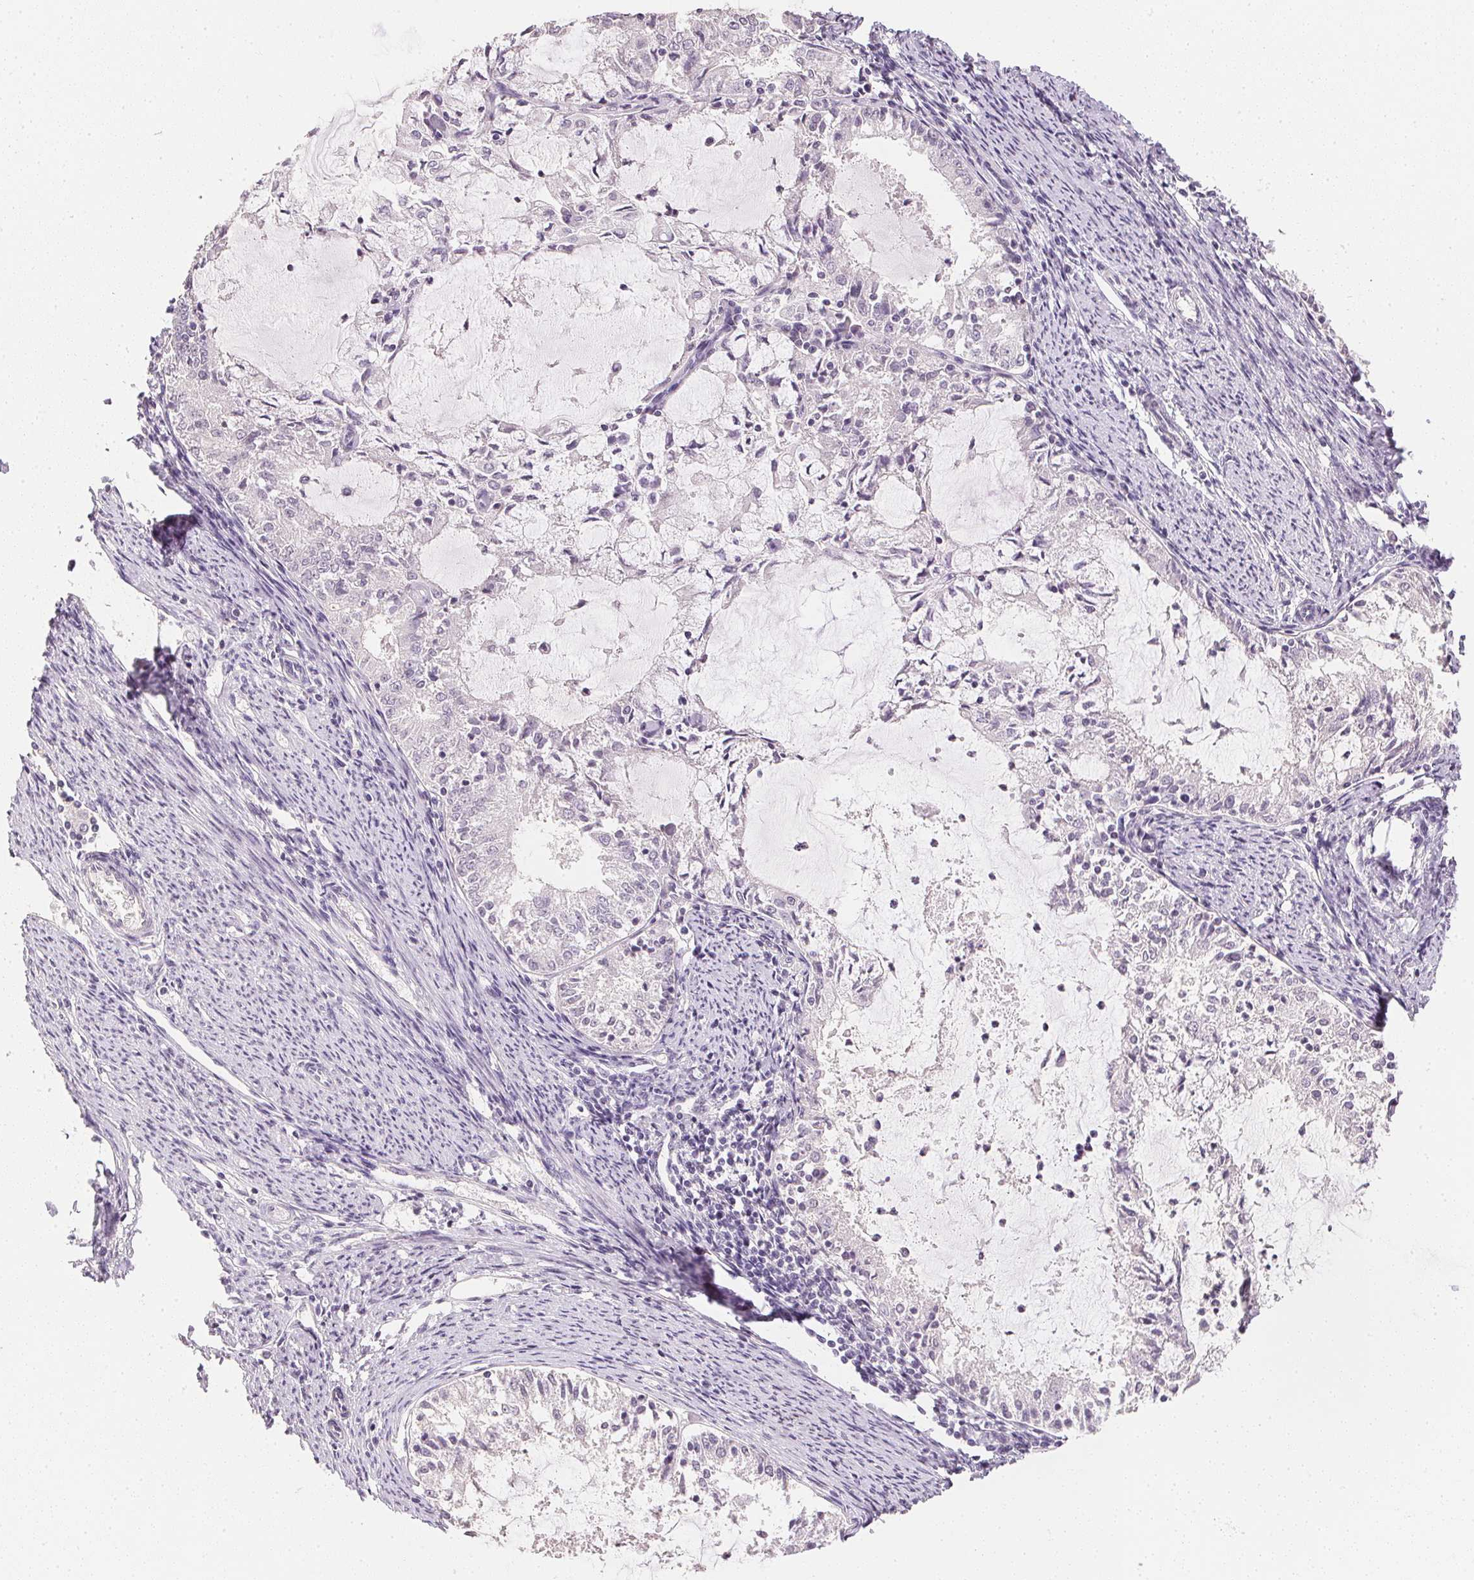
{"staining": {"intensity": "negative", "quantity": "none", "location": "none"}, "tissue": "endometrial cancer", "cell_type": "Tumor cells", "image_type": "cancer", "snomed": [{"axis": "morphology", "description": "Adenocarcinoma, NOS"}, {"axis": "topography", "description": "Endometrium"}], "caption": "DAB (3,3'-diaminobenzidine) immunohistochemical staining of human endometrial cancer demonstrates no significant staining in tumor cells. (Brightfield microscopy of DAB immunohistochemistry (IHC) at high magnification).", "gene": "PPY", "patient": {"sex": "female", "age": 57}}